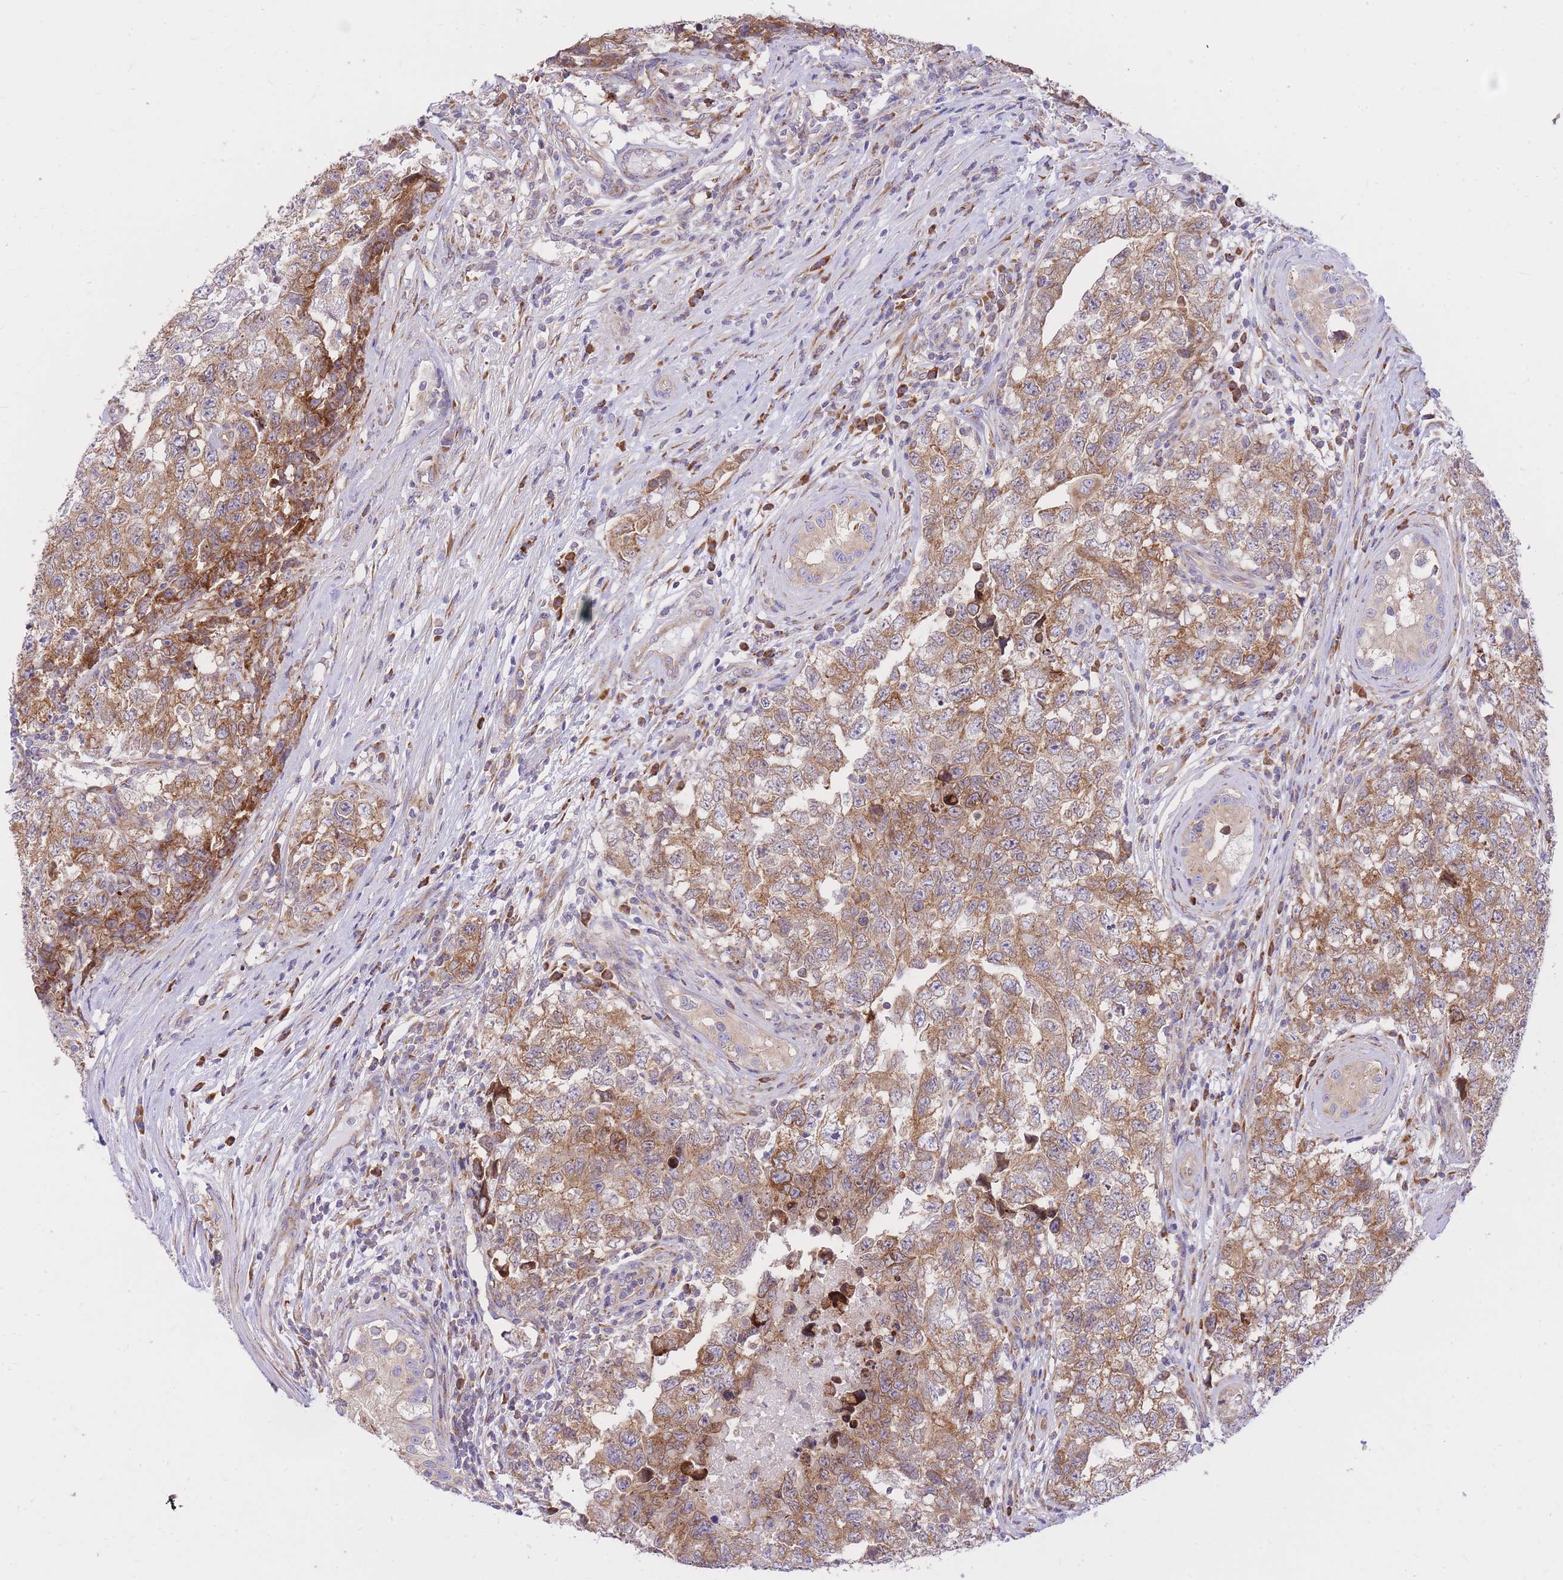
{"staining": {"intensity": "moderate", "quantity": ">75%", "location": "cytoplasmic/membranous"}, "tissue": "testis cancer", "cell_type": "Tumor cells", "image_type": "cancer", "snomed": [{"axis": "morphology", "description": "Carcinoma, Embryonal, NOS"}, {"axis": "topography", "description": "Testis"}], "caption": "DAB immunohistochemical staining of testis cancer (embryonal carcinoma) displays moderate cytoplasmic/membranous protein expression in about >75% of tumor cells.", "gene": "GBP7", "patient": {"sex": "male", "age": 22}}